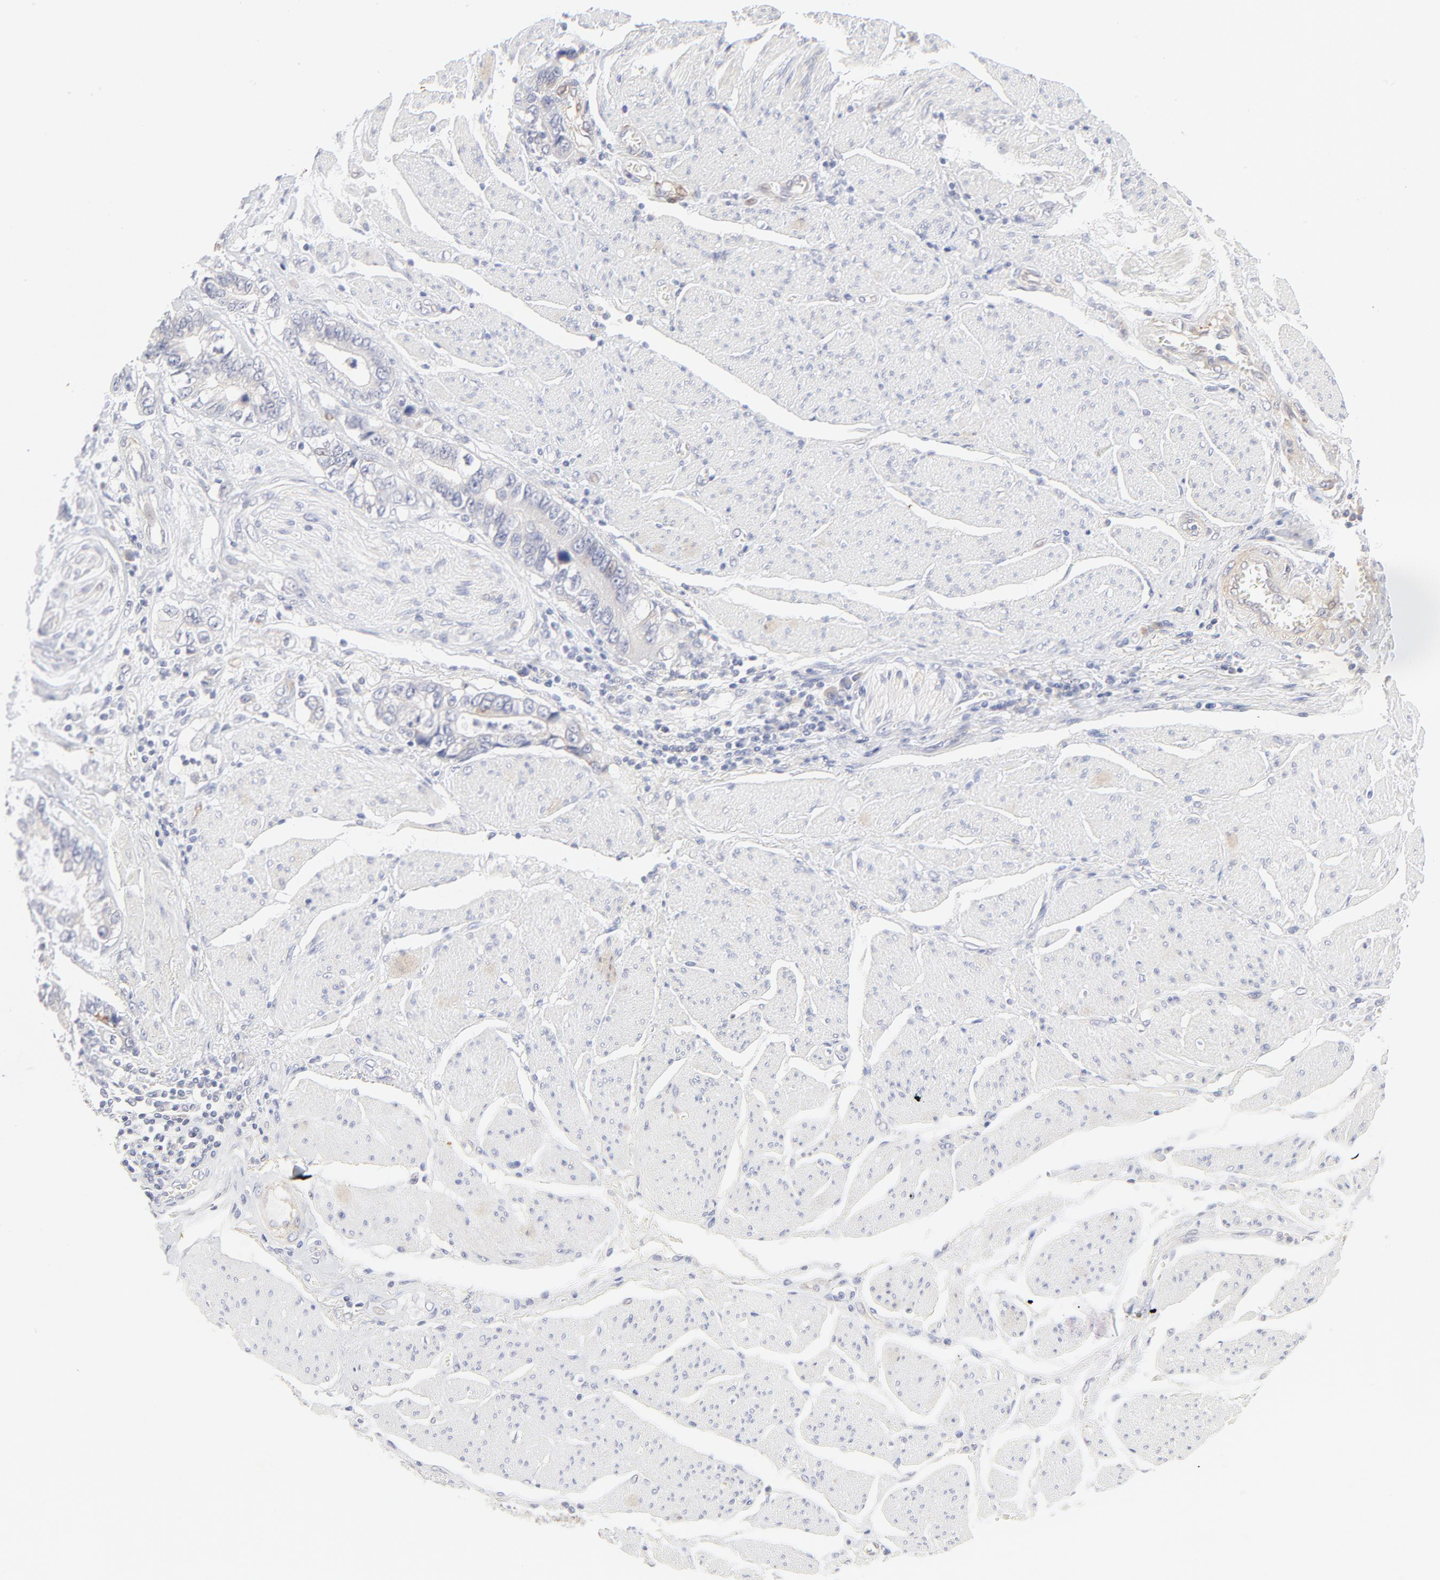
{"staining": {"intensity": "negative", "quantity": "none", "location": "none"}, "tissue": "stomach cancer", "cell_type": "Tumor cells", "image_type": "cancer", "snomed": [{"axis": "morphology", "description": "Adenocarcinoma, NOS"}, {"axis": "topography", "description": "Pancreas"}, {"axis": "topography", "description": "Stomach, upper"}], "caption": "The histopathology image reveals no significant staining in tumor cells of stomach cancer.", "gene": "NKX2-2", "patient": {"sex": "male", "age": 77}}